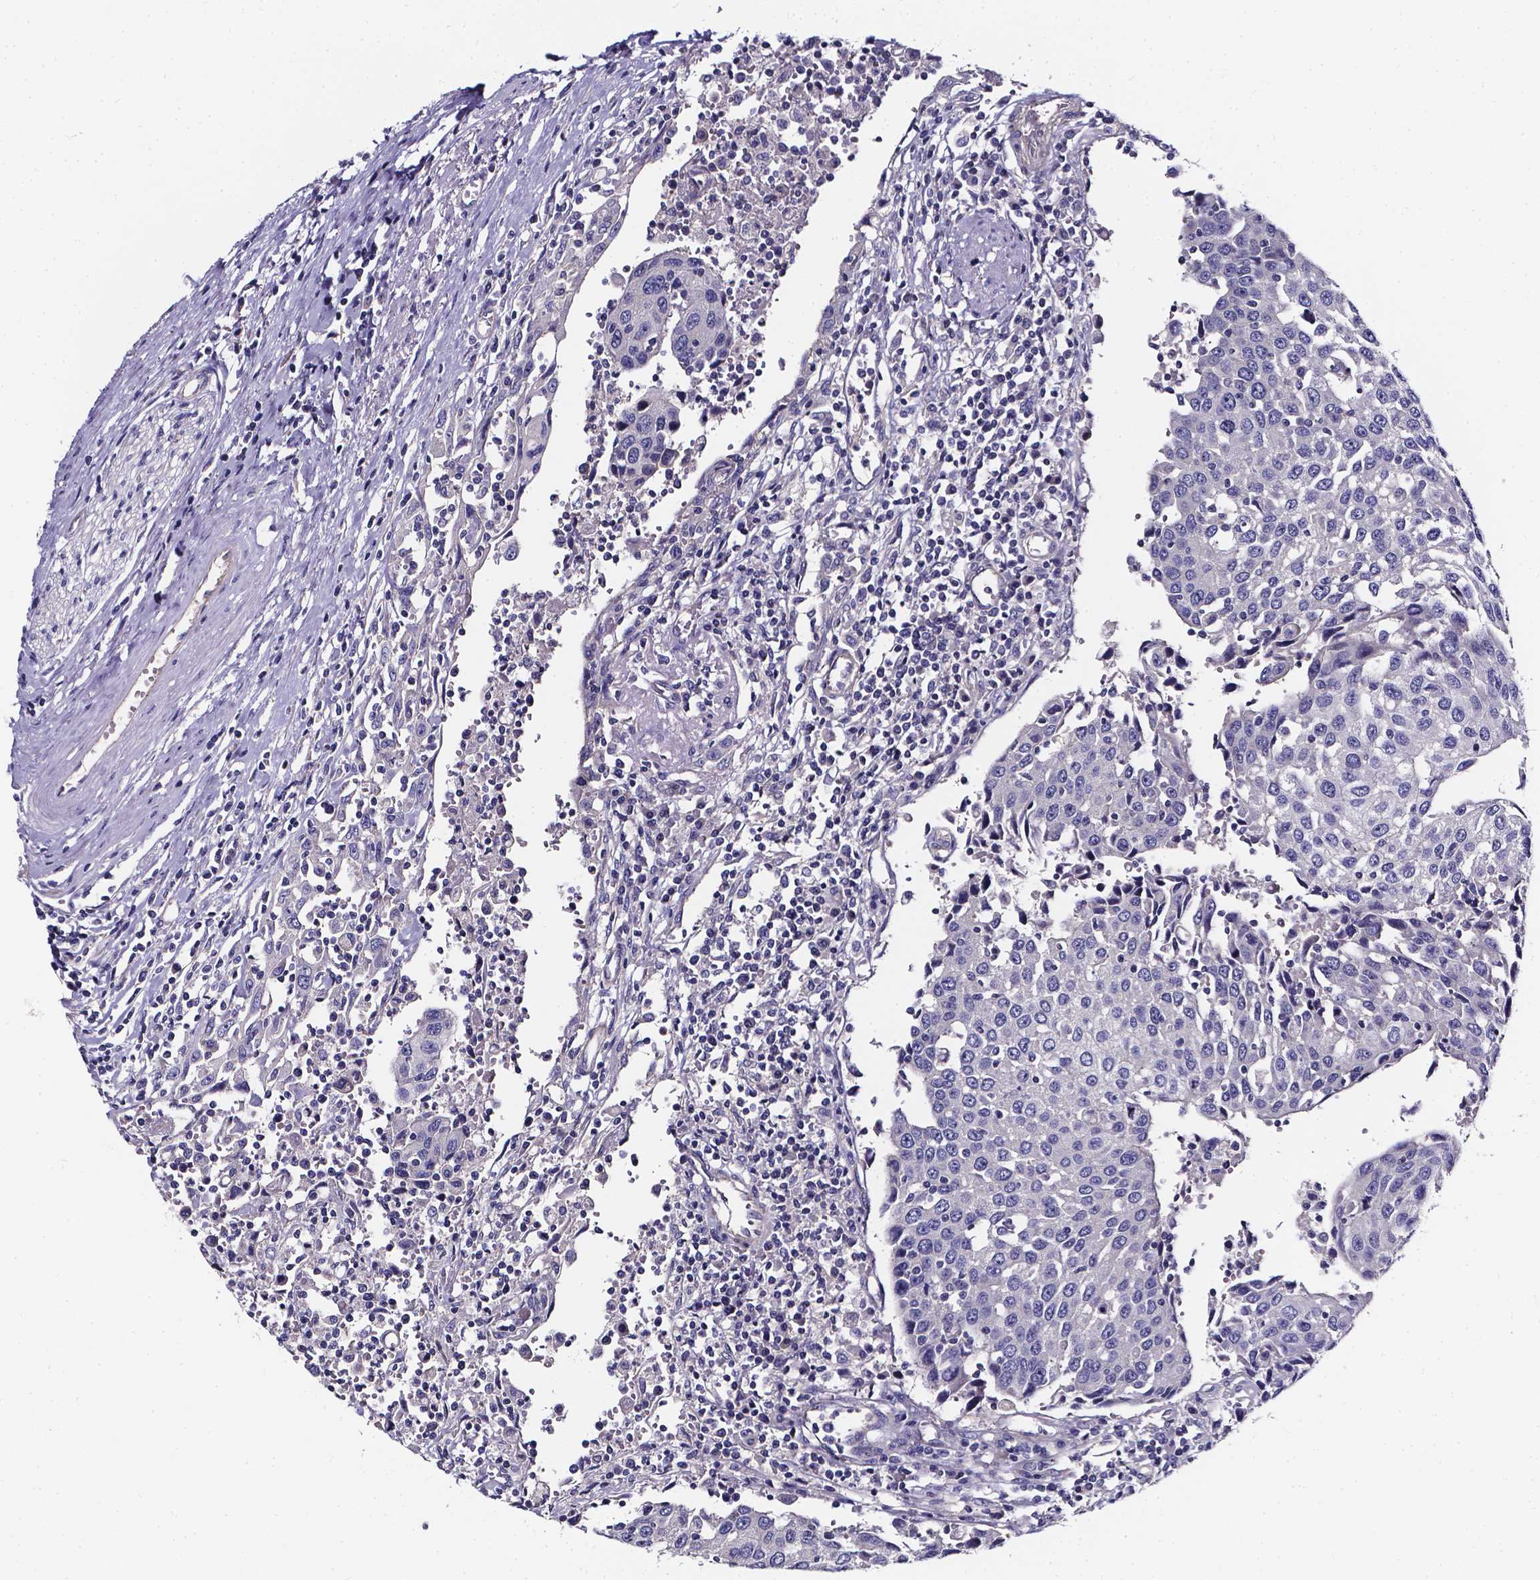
{"staining": {"intensity": "negative", "quantity": "none", "location": "none"}, "tissue": "urothelial cancer", "cell_type": "Tumor cells", "image_type": "cancer", "snomed": [{"axis": "morphology", "description": "Urothelial carcinoma, High grade"}, {"axis": "topography", "description": "Urinary bladder"}], "caption": "A high-resolution micrograph shows immunohistochemistry staining of urothelial carcinoma (high-grade), which displays no significant expression in tumor cells.", "gene": "CACNG8", "patient": {"sex": "female", "age": 85}}